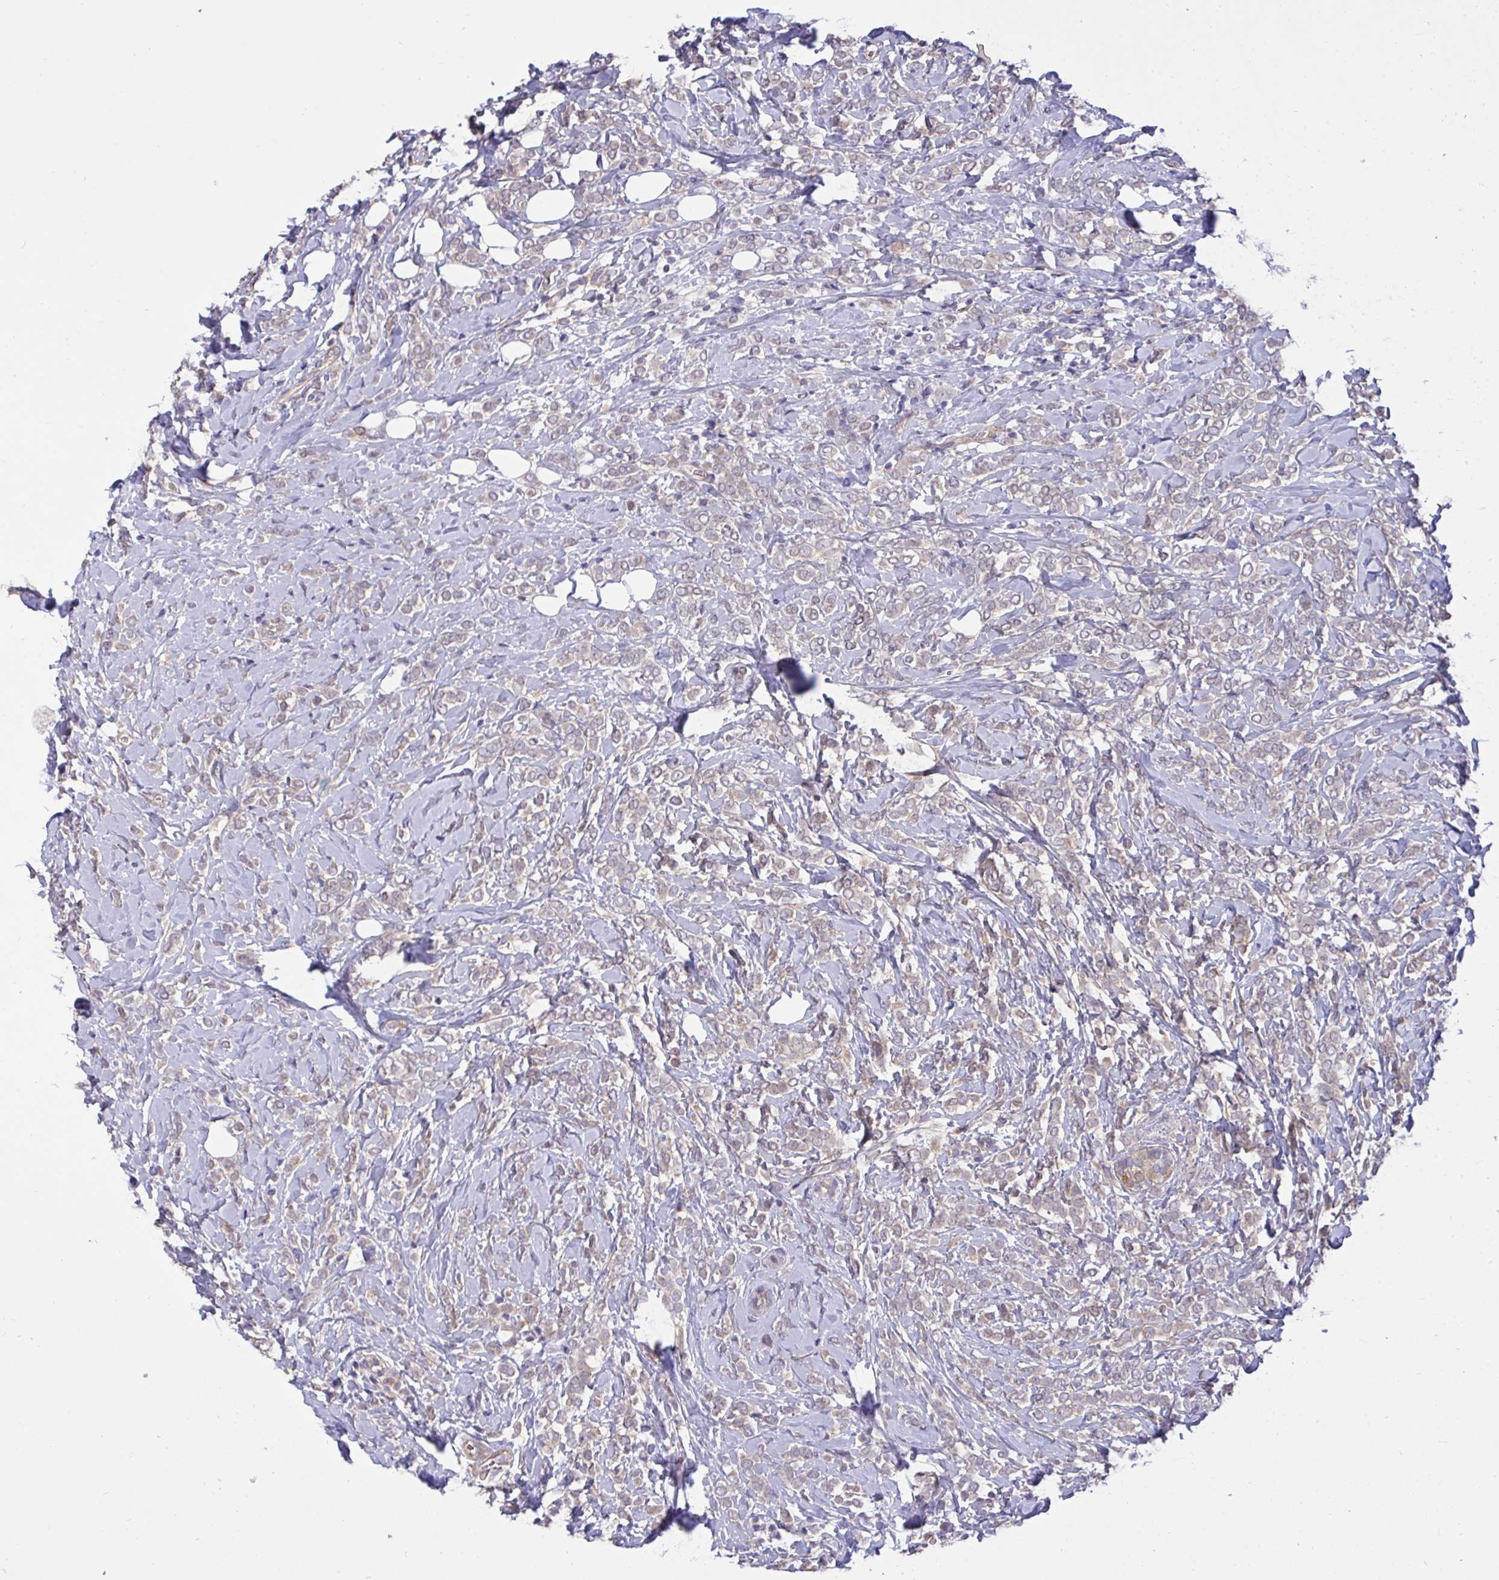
{"staining": {"intensity": "negative", "quantity": "none", "location": "none"}, "tissue": "breast cancer", "cell_type": "Tumor cells", "image_type": "cancer", "snomed": [{"axis": "morphology", "description": "Lobular carcinoma"}, {"axis": "topography", "description": "Breast"}], "caption": "Immunohistochemical staining of human breast cancer (lobular carcinoma) displays no significant positivity in tumor cells.", "gene": "C19orf54", "patient": {"sex": "female", "age": 49}}